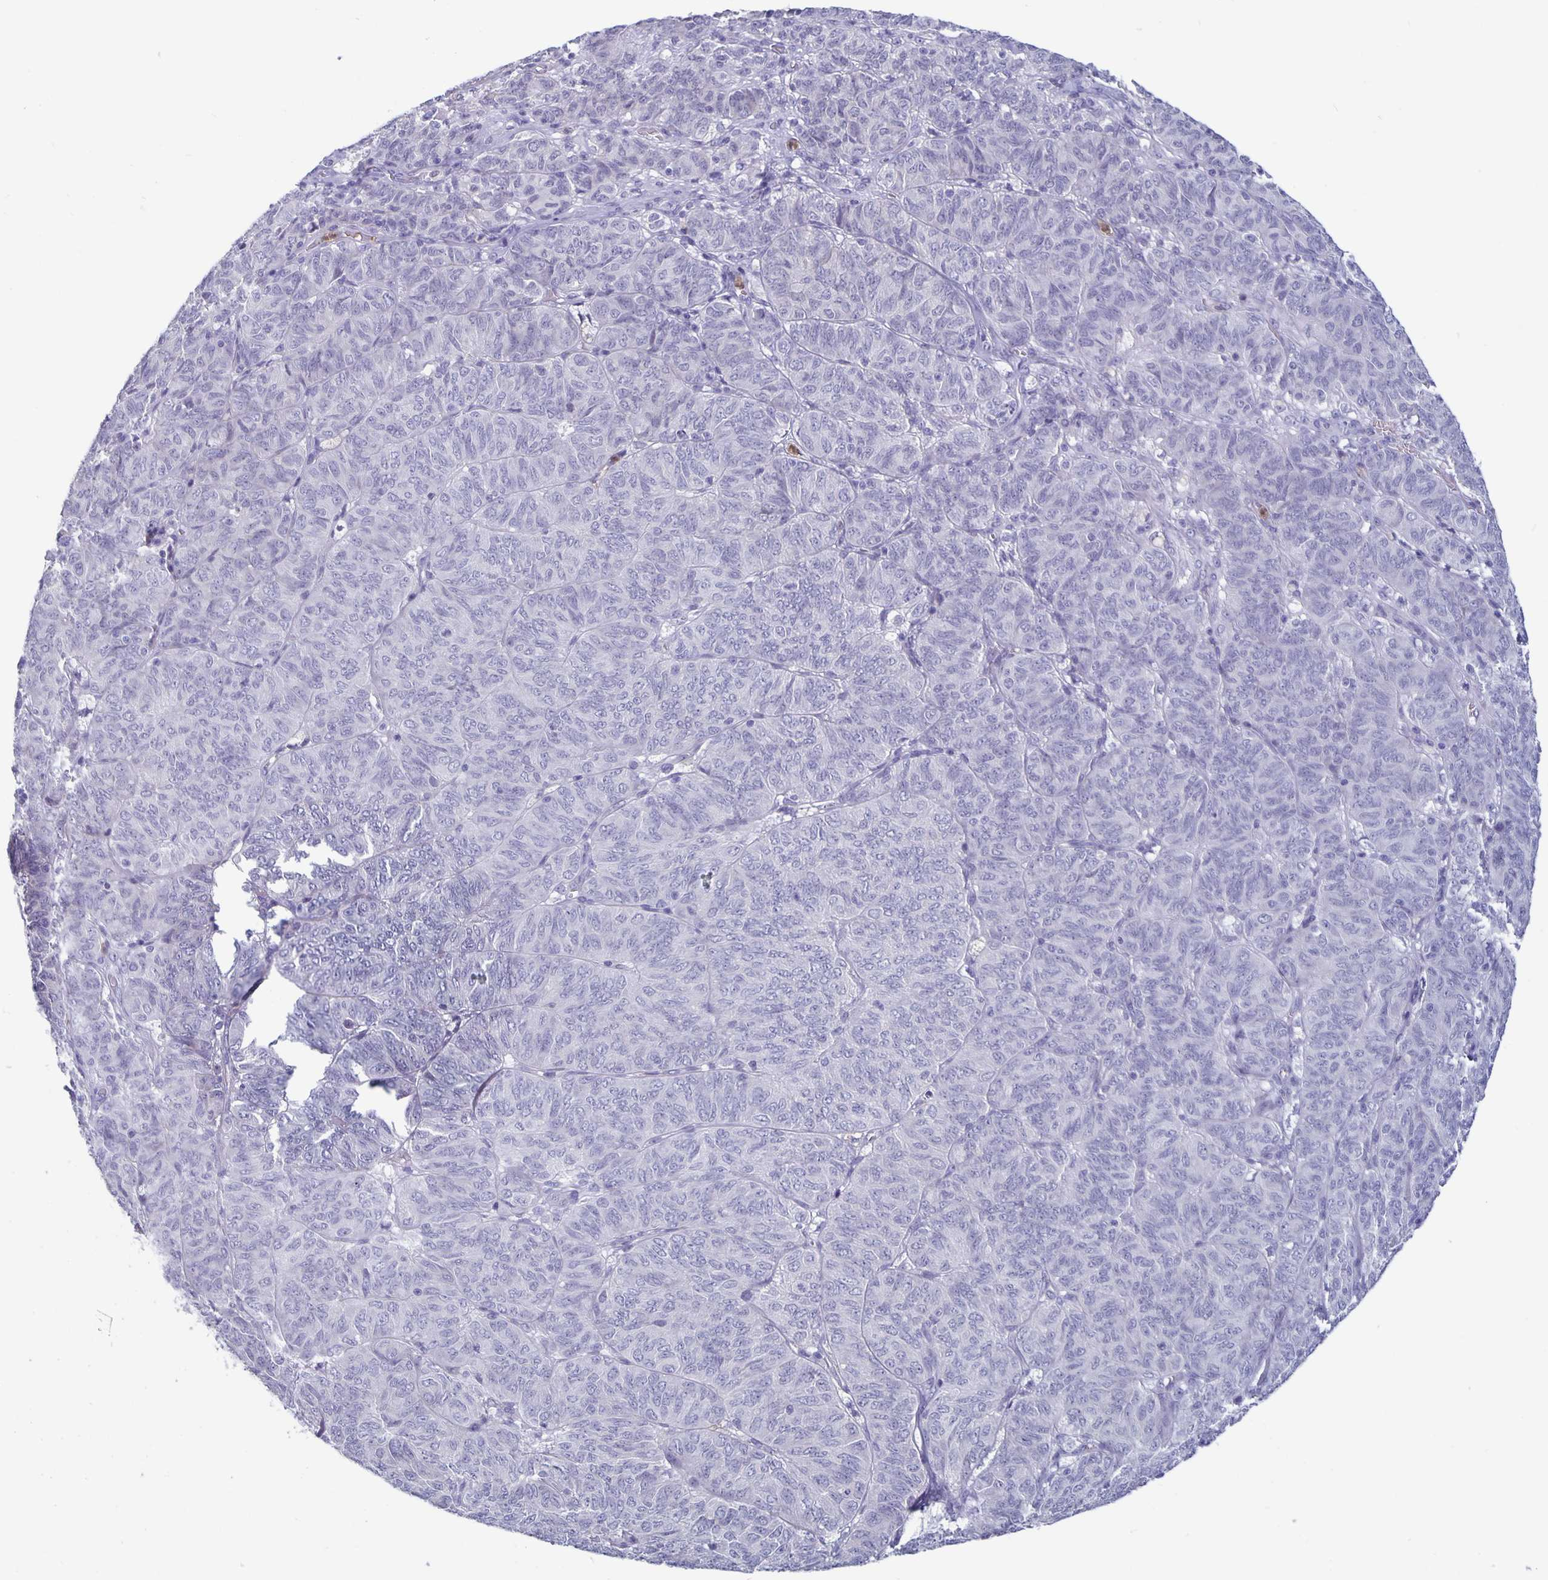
{"staining": {"intensity": "negative", "quantity": "none", "location": "none"}, "tissue": "ovarian cancer", "cell_type": "Tumor cells", "image_type": "cancer", "snomed": [{"axis": "morphology", "description": "Carcinoma, endometroid"}, {"axis": "topography", "description": "Ovary"}], "caption": "Ovarian cancer (endometroid carcinoma) was stained to show a protein in brown. There is no significant expression in tumor cells. (DAB (3,3'-diaminobenzidine) immunohistochemistry with hematoxylin counter stain).", "gene": "PLCB3", "patient": {"sex": "female", "age": 80}}